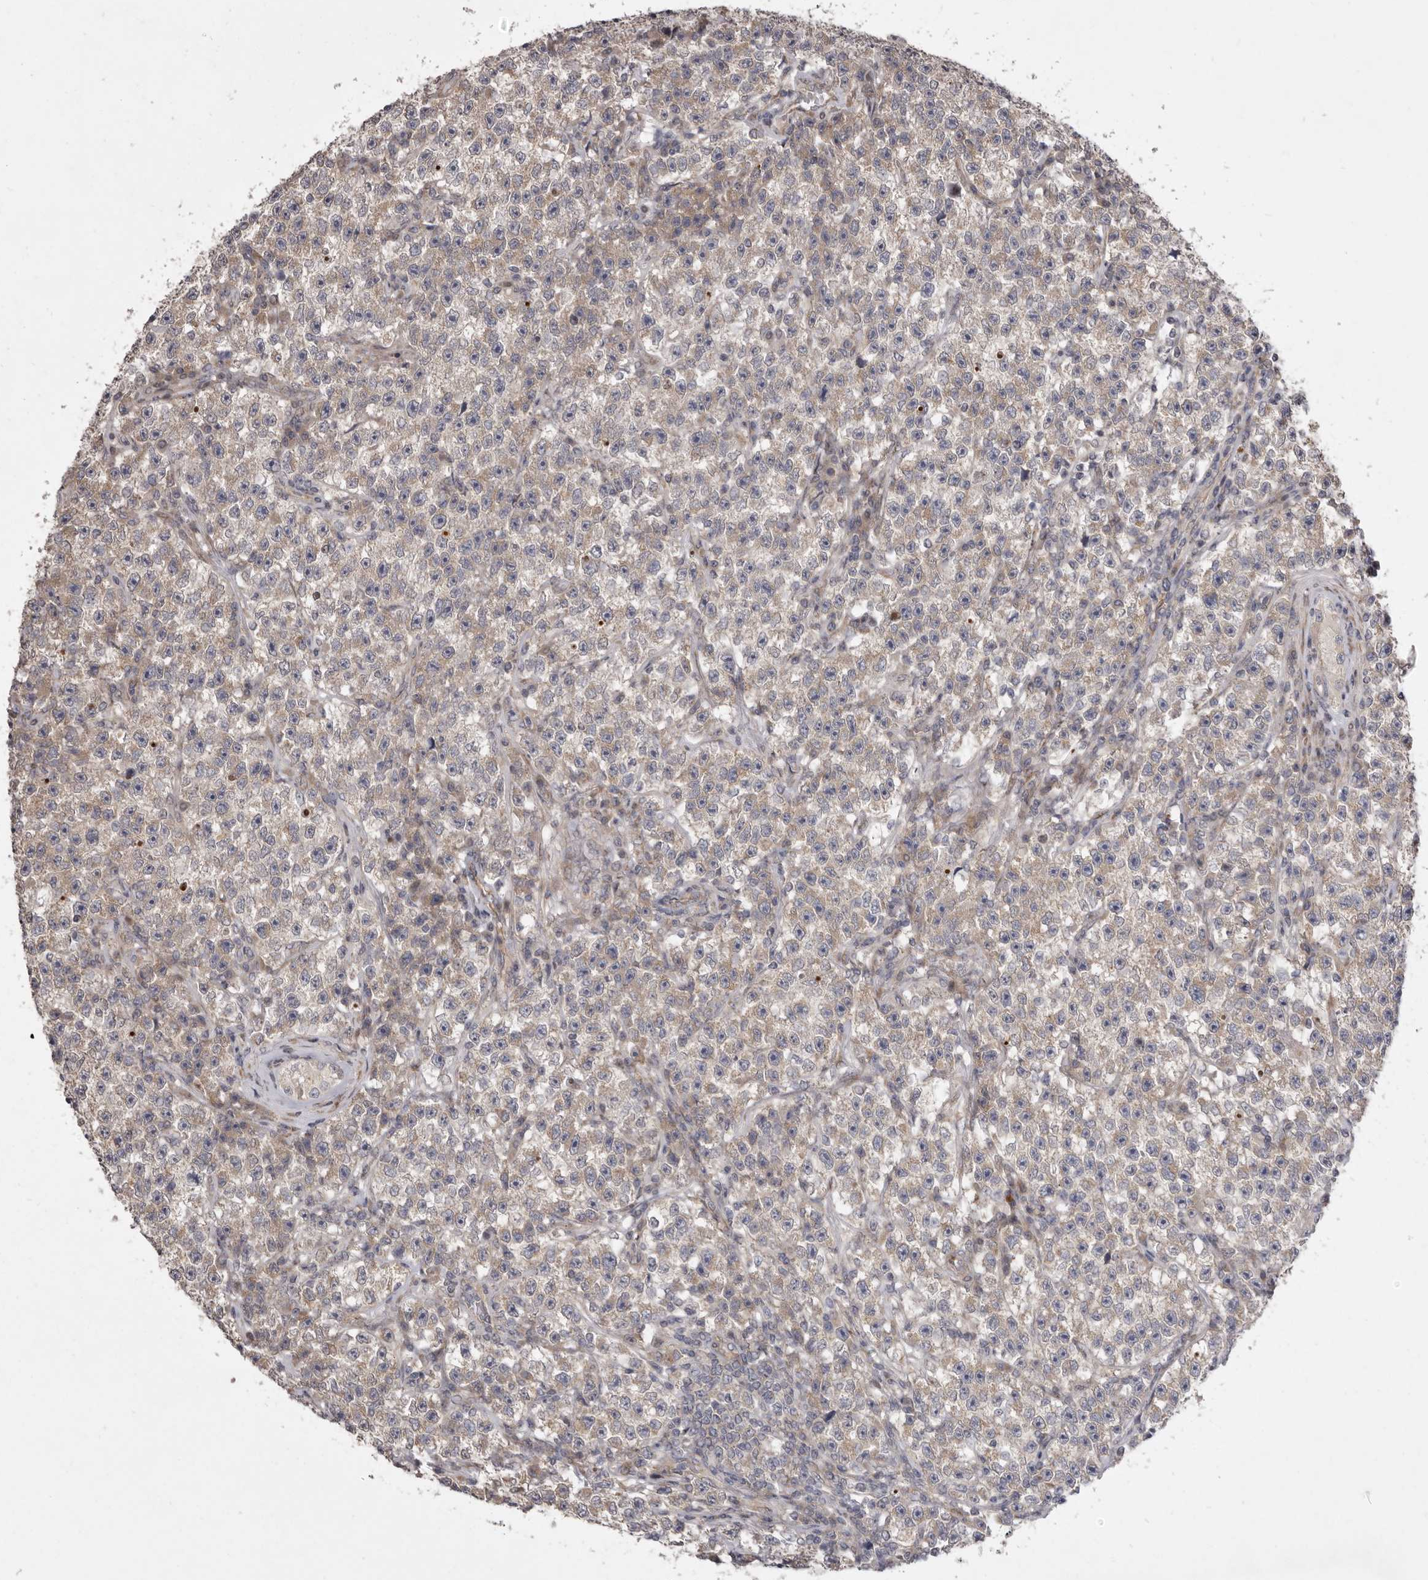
{"staining": {"intensity": "negative", "quantity": "none", "location": "none"}, "tissue": "testis cancer", "cell_type": "Tumor cells", "image_type": "cancer", "snomed": [{"axis": "morphology", "description": "Seminoma, NOS"}, {"axis": "topography", "description": "Testis"}], "caption": "Immunohistochemistry of human seminoma (testis) exhibits no expression in tumor cells.", "gene": "TBC1D8B", "patient": {"sex": "male", "age": 22}}